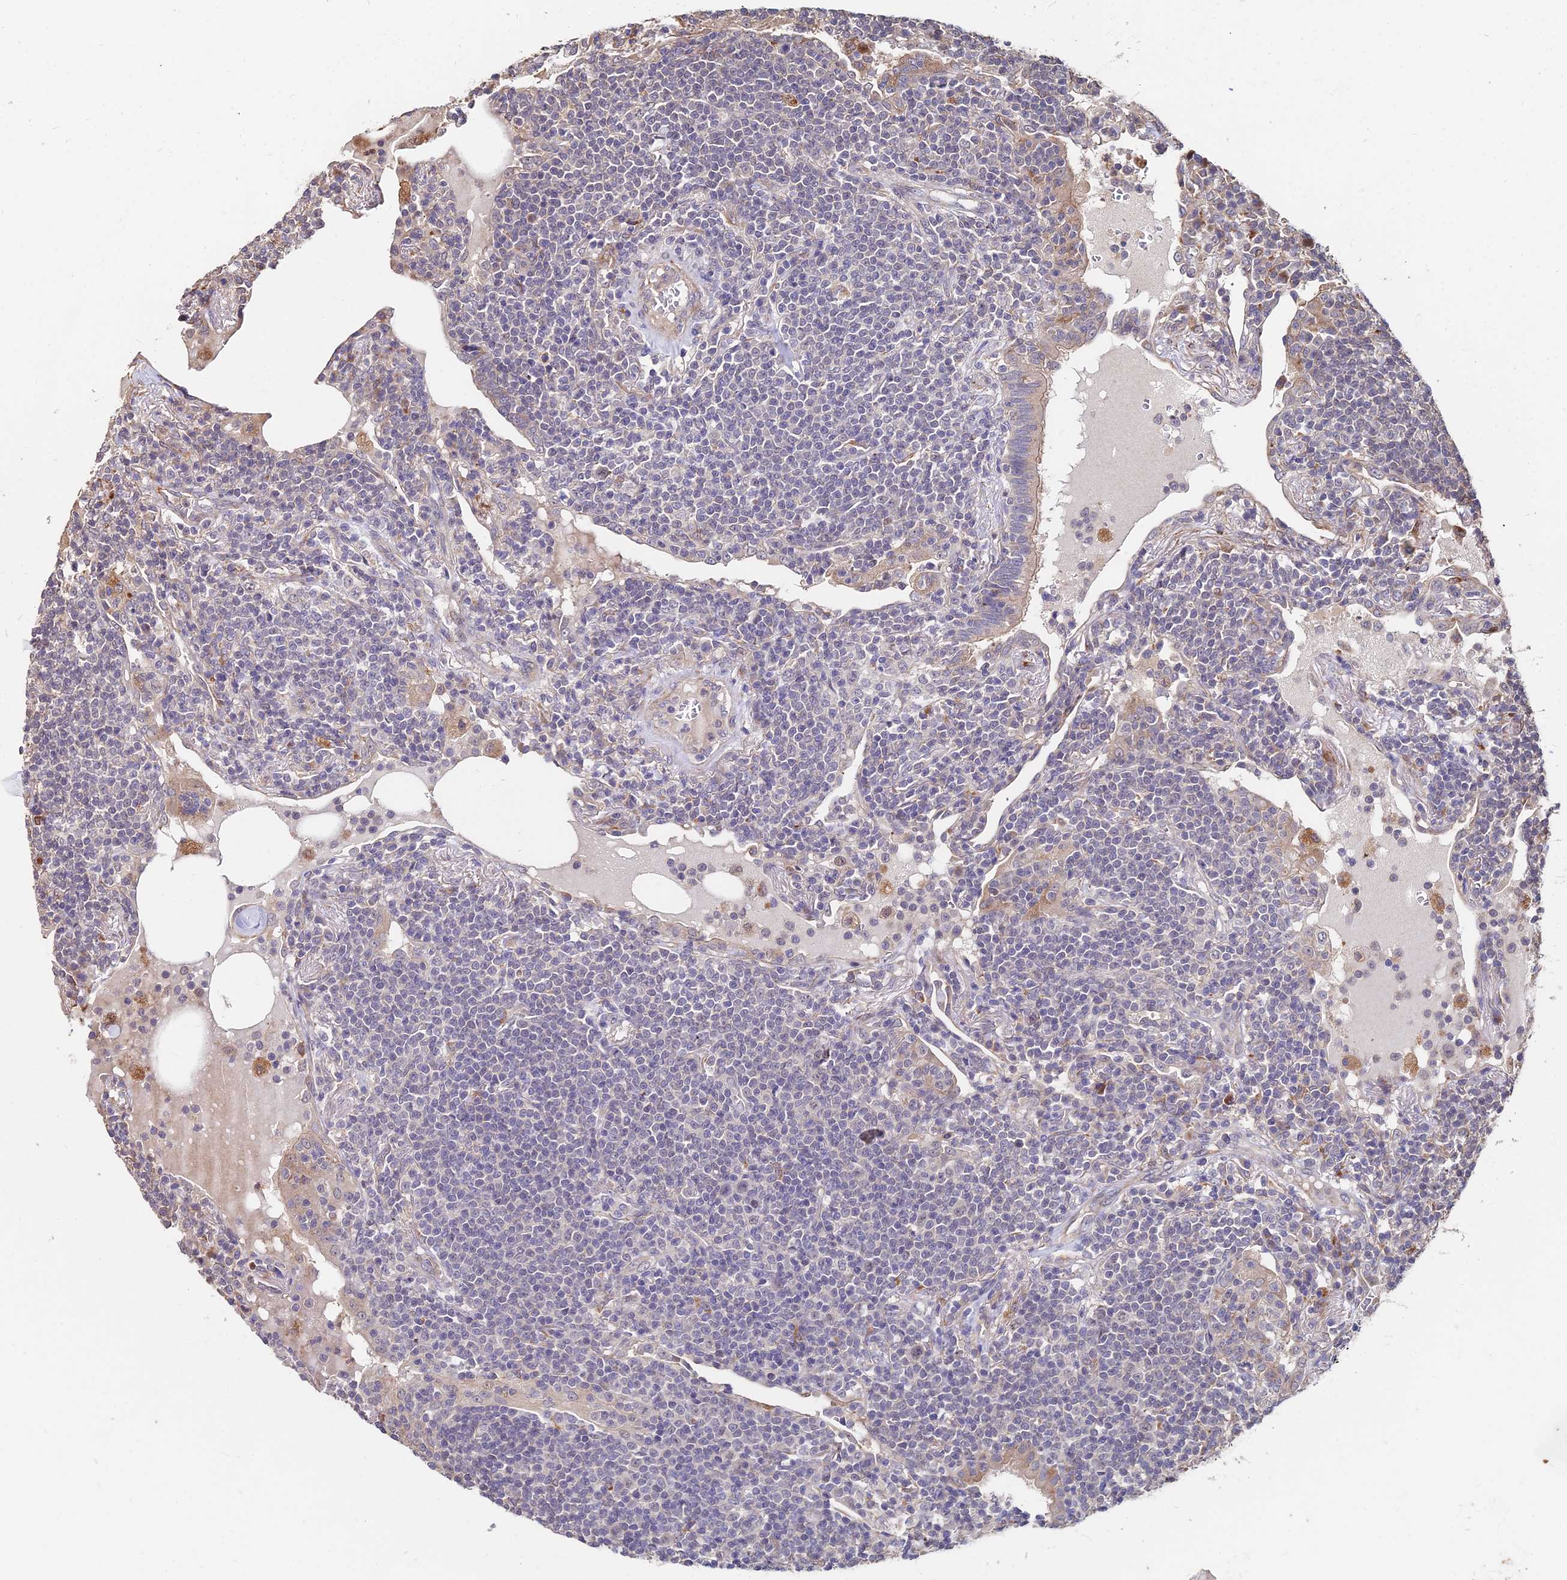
{"staining": {"intensity": "negative", "quantity": "none", "location": "none"}, "tissue": "lymphoma", "cell_type": "Tumor cells", "image_type": "cancer", "snomed": [{"axis": "morphology", "description": "Malignant lymphoma, non-Hodgkin's type, Low grade"}, {"axis": "topography", "description": "Lung"}], "caption": "Tumor cells are negative for brown protein staining in lymphoma.", "gene": "ACTR5", "patient": {"sex": "female", "age": 71}}